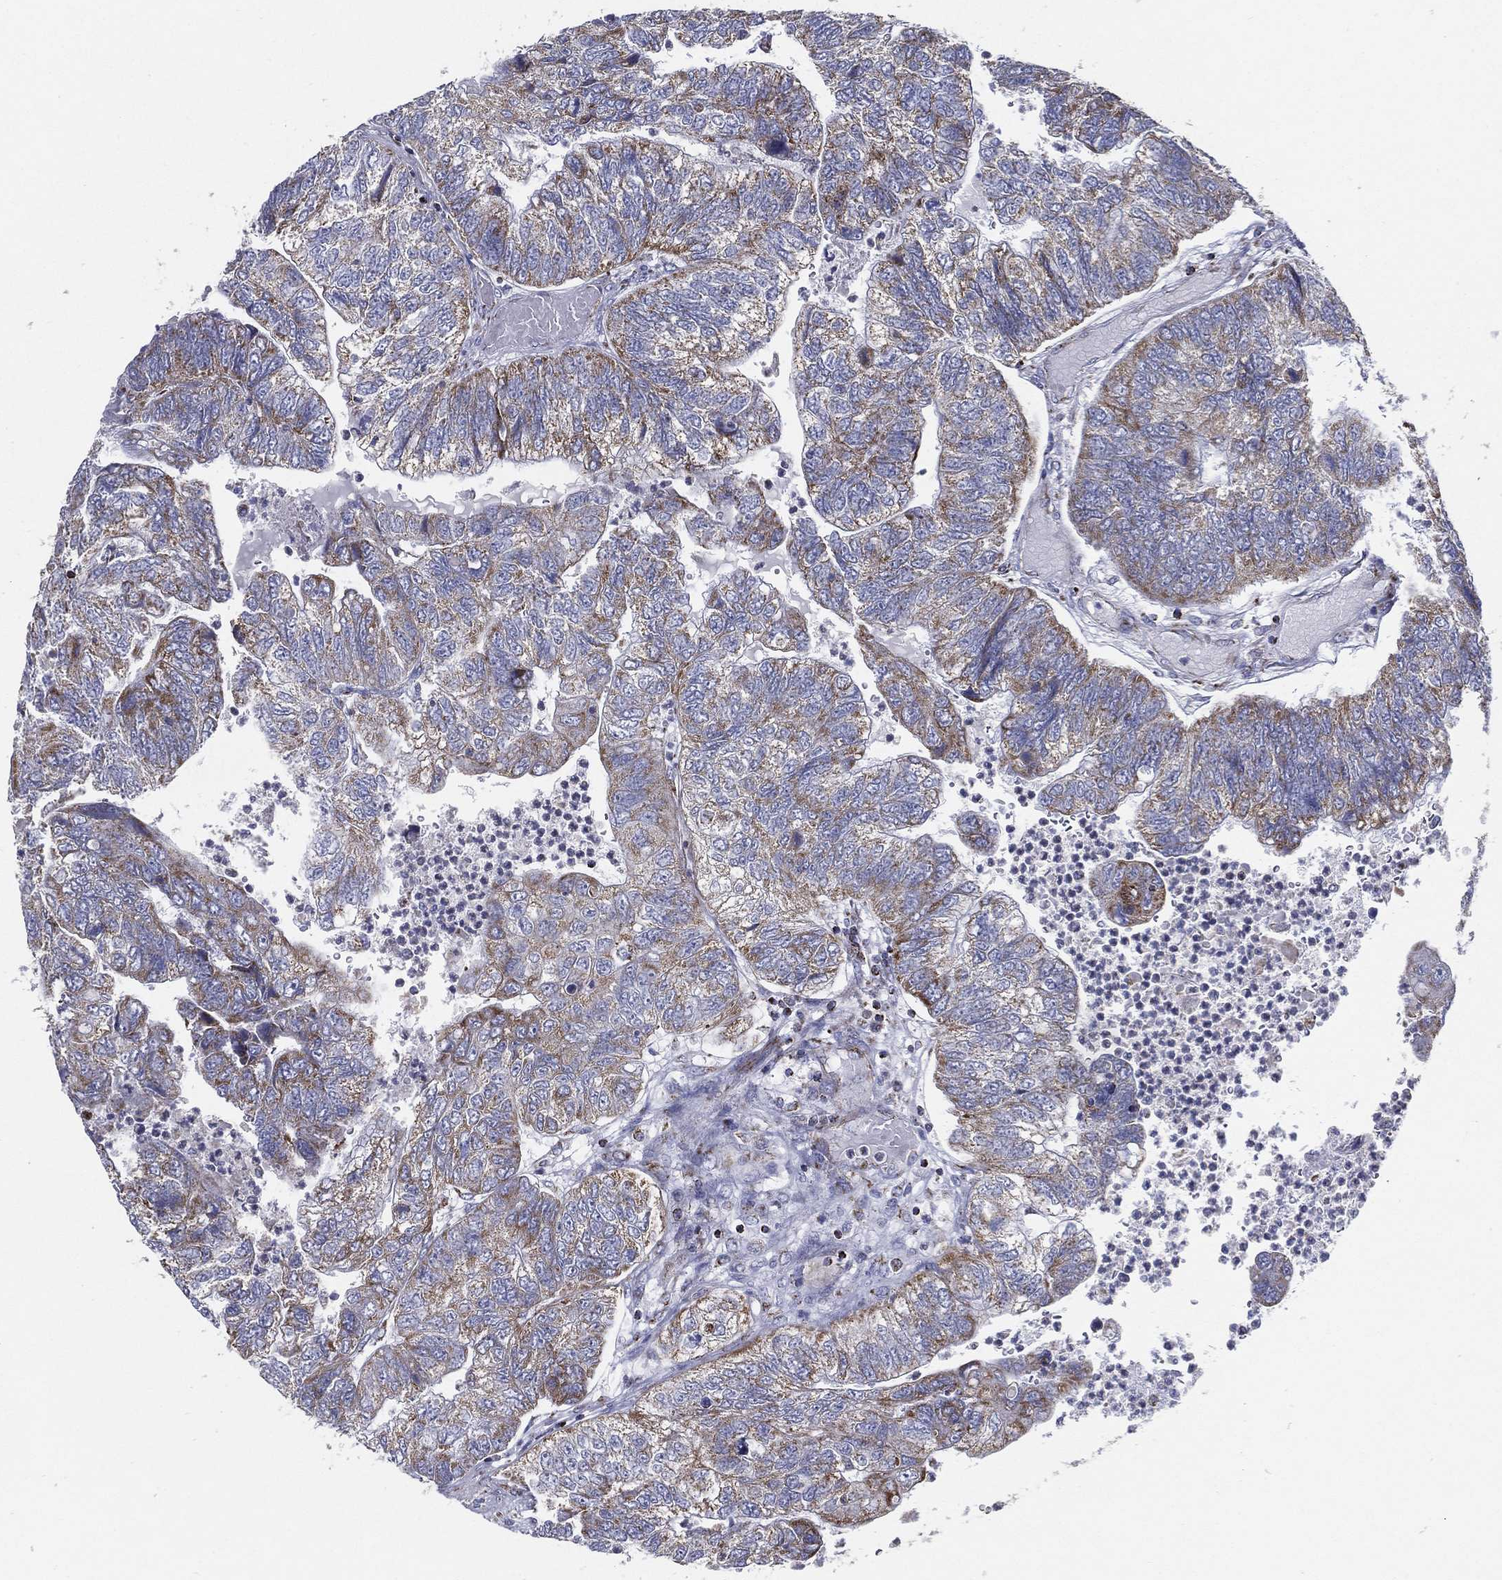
{"staining": {"intensity": "moderate", "quantity": "25%-75%", "location": "cytoplasmic/membranous"}, "tissue": "colorectal cancer", "cell_type": "Tumor cells", "image_type": "cancer", "snomed": [{"axis": "morphology", "description": "Adenocarcinoma, NOS"}, {"axis": "topography", "description": "Colon"}], "caption": "There is medium levels of moderate cytoplasmic/membranous staining in tumor cells of adenocarcinoma (colorectal), as demonstrated by immunohistochemical staining (brown color).", "gene": "SFXN1", "patient": {"sex": "female", "age": 67}}